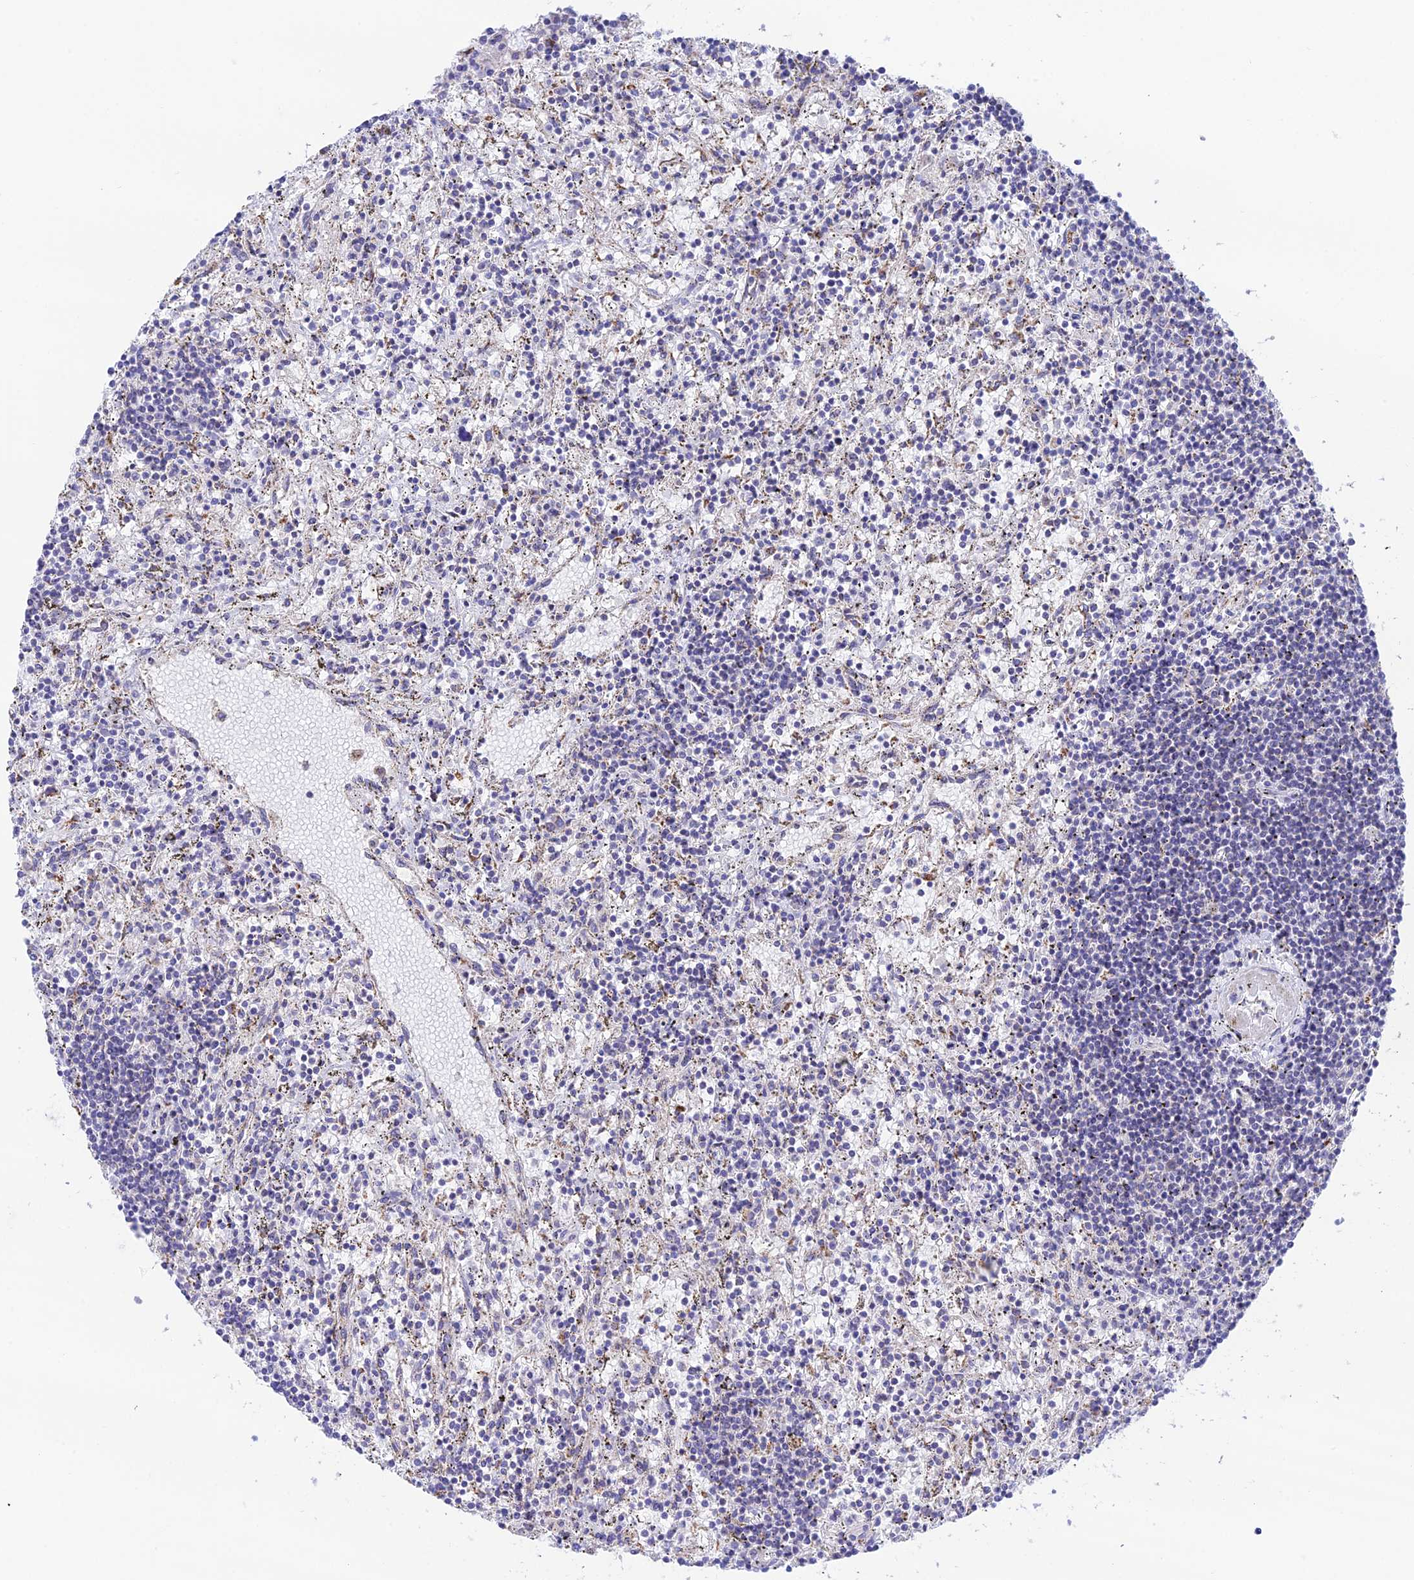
{"staining": {"intensity": "negative", "quantity": "none", "location": "none"}, "tissue": "lymphoma", "cell_type": "Tumor cells", "image_type": "cancer", "snomed": [{"axis": "morphology", "description": "Malignant lymphoma, non-Hodgkin's type, Low grade"}, {"axis": "topography", "description": "Spleen"}], "caption": "This is a photomicrograph of immunohistochemistry staining of lymphoma, which shows no expression in tumor cells.", "gene": "HSDL2", "patient": {"sex": "male", "age": 76}}